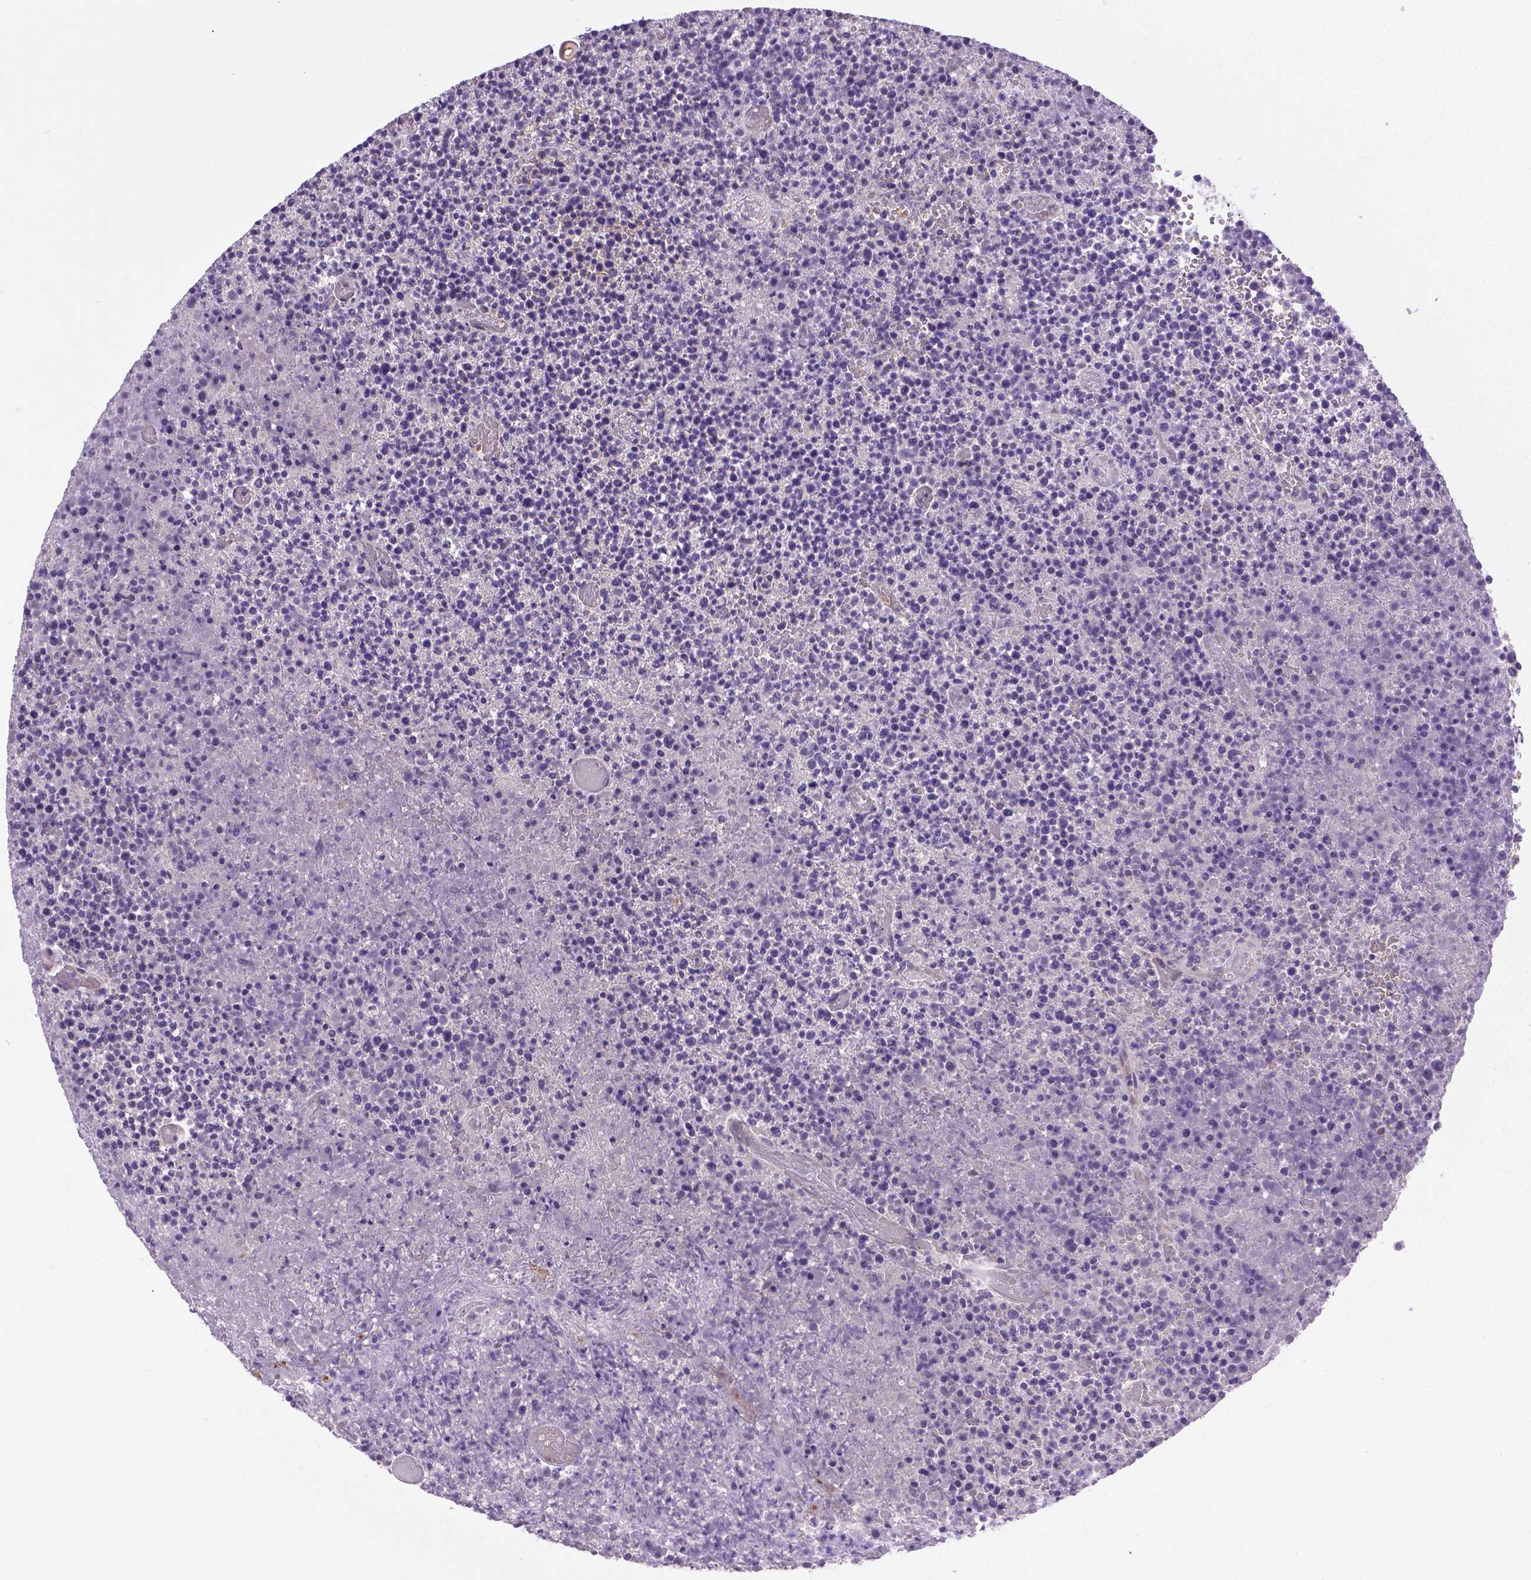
{"staining": {"intensity": "negative", "quantity": "none", "location": "none"}, "tissue": "lymphoma", "cell_type": "Tumor cells", "image_type": "cancer", "snomed": [{"axis": "morphology", "description": "Malignant lymphoma, non-Hodgkin's type, High grade"}, {"axis": "topography", "description": "Lymph node"}], "caption": "This is an IHC micrograph of human malignant lymphoma, non-Hodgkin's type (high-grade). There is no expression in tumor cells.", "gene": "CCER2", "patient": {"sex": "male", "age": 13}}